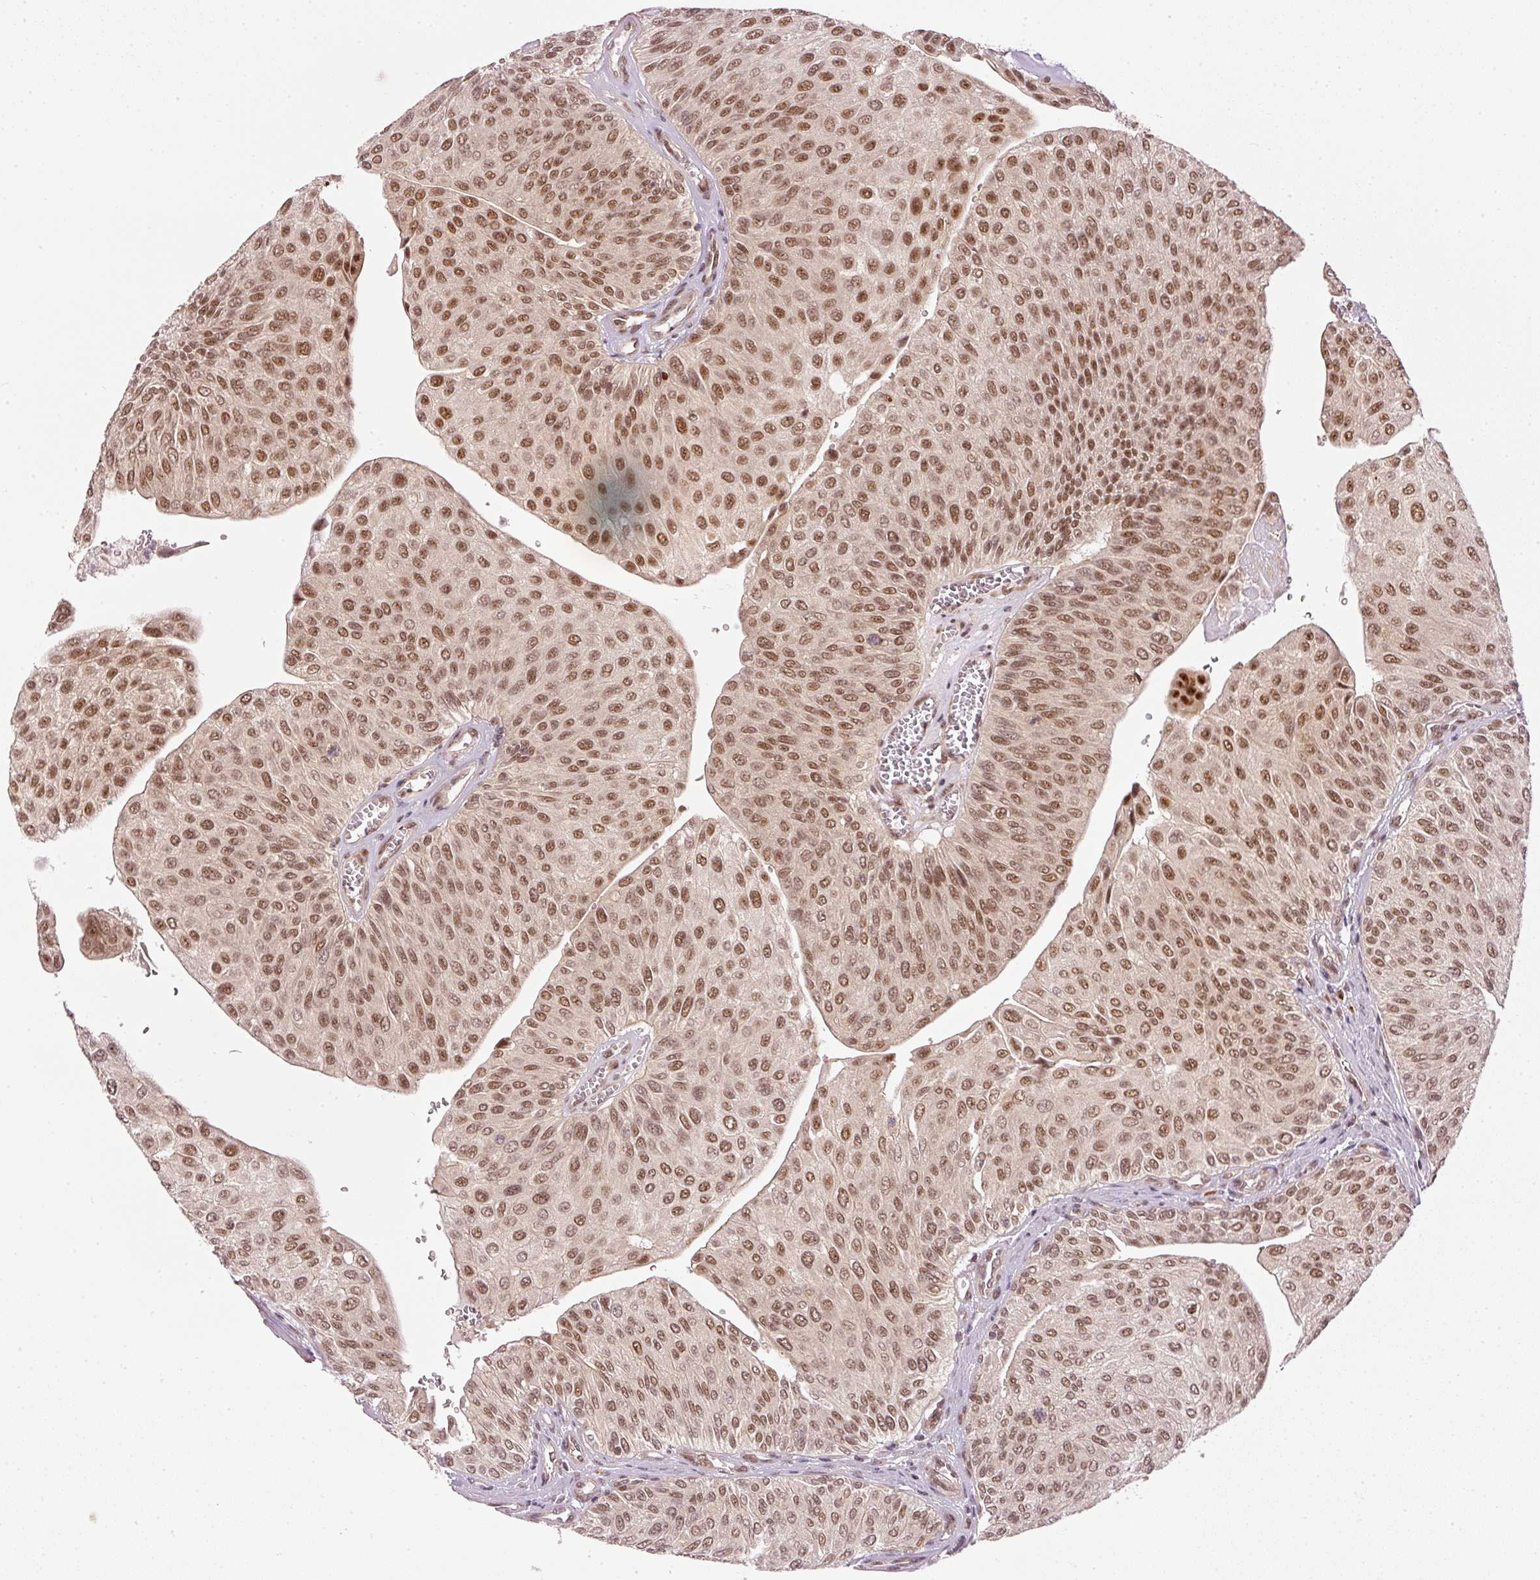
{"staining": {"intensity": "strong", "quantity": ">75%", "location": "nuclear"}, "tissue": "urothelial cancer", "cell_type": "Tumor cells", "image_type": "cancer", "snomed": [{"axis": "morphology", "description": "Urothelial carcinoma, NOS"}, {"axis": "topography", "description": "Urinary bladder"}], "caption": "Immunohistochemical staining of human urothelial cancer reveals high levels of strong nuclear protein expression in about >75% of tumor cells.", "gene": "THOC6", "patient": {"sex": "male", "age": 67}}